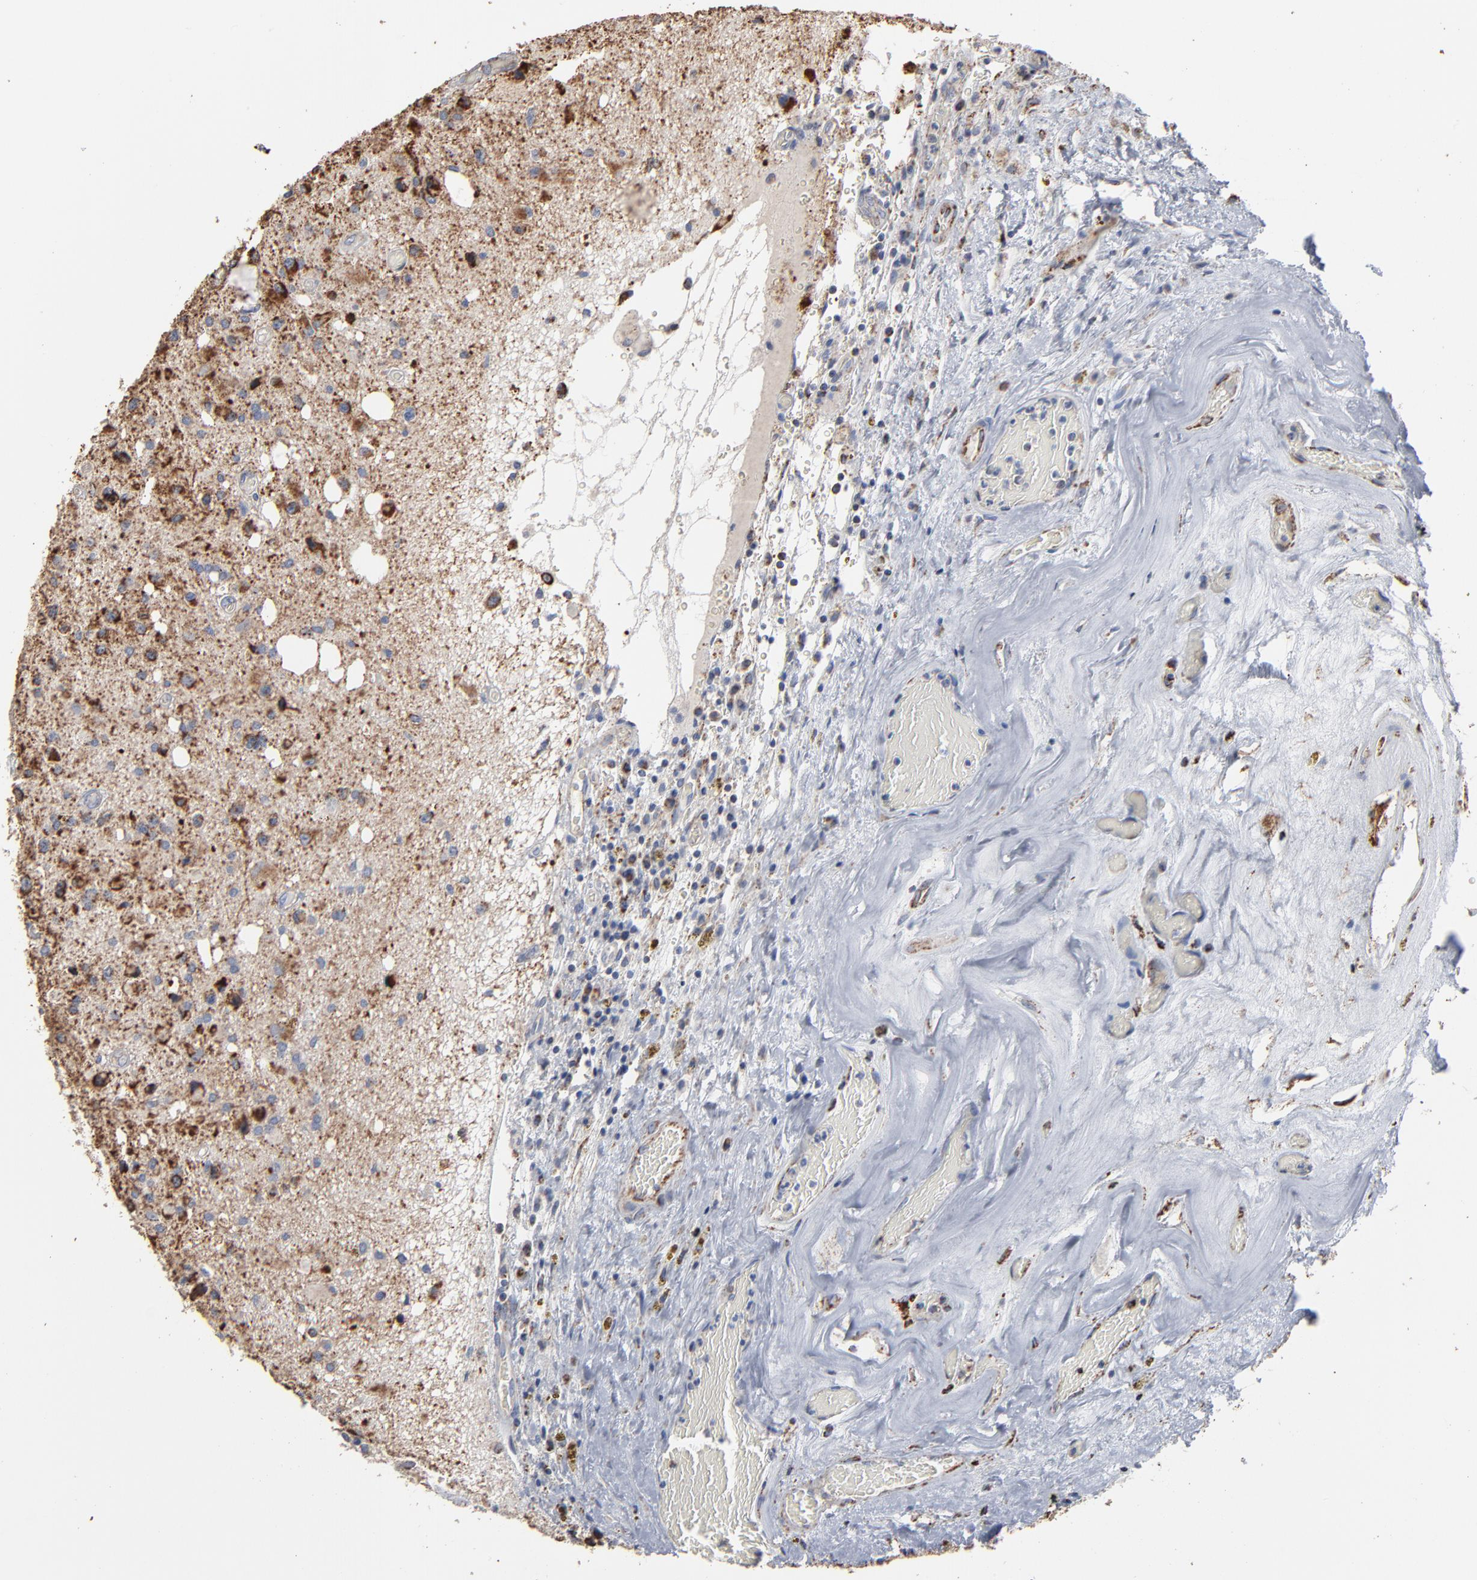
{"staining": {"intensity": "strong", "quantity": "<25%", "location": "cytoplasmic/membranous"}, "tissue": "glioma", "cell_type": "Tumor cells", "image_type": "cancer", "snomed": [{"axis": "morphology", "description": "Glioma, malignant, Low grade"}, {"axis": "topography", "description": "Brain"}], "caption": "This histopathology image shows IHC staining of human glioma, with medium strong cytoplasmic/membranous positivity in about <25% of tumor cells.", "gene": "UQCRC1", "patient": {"sex": "male", "age": 58}}